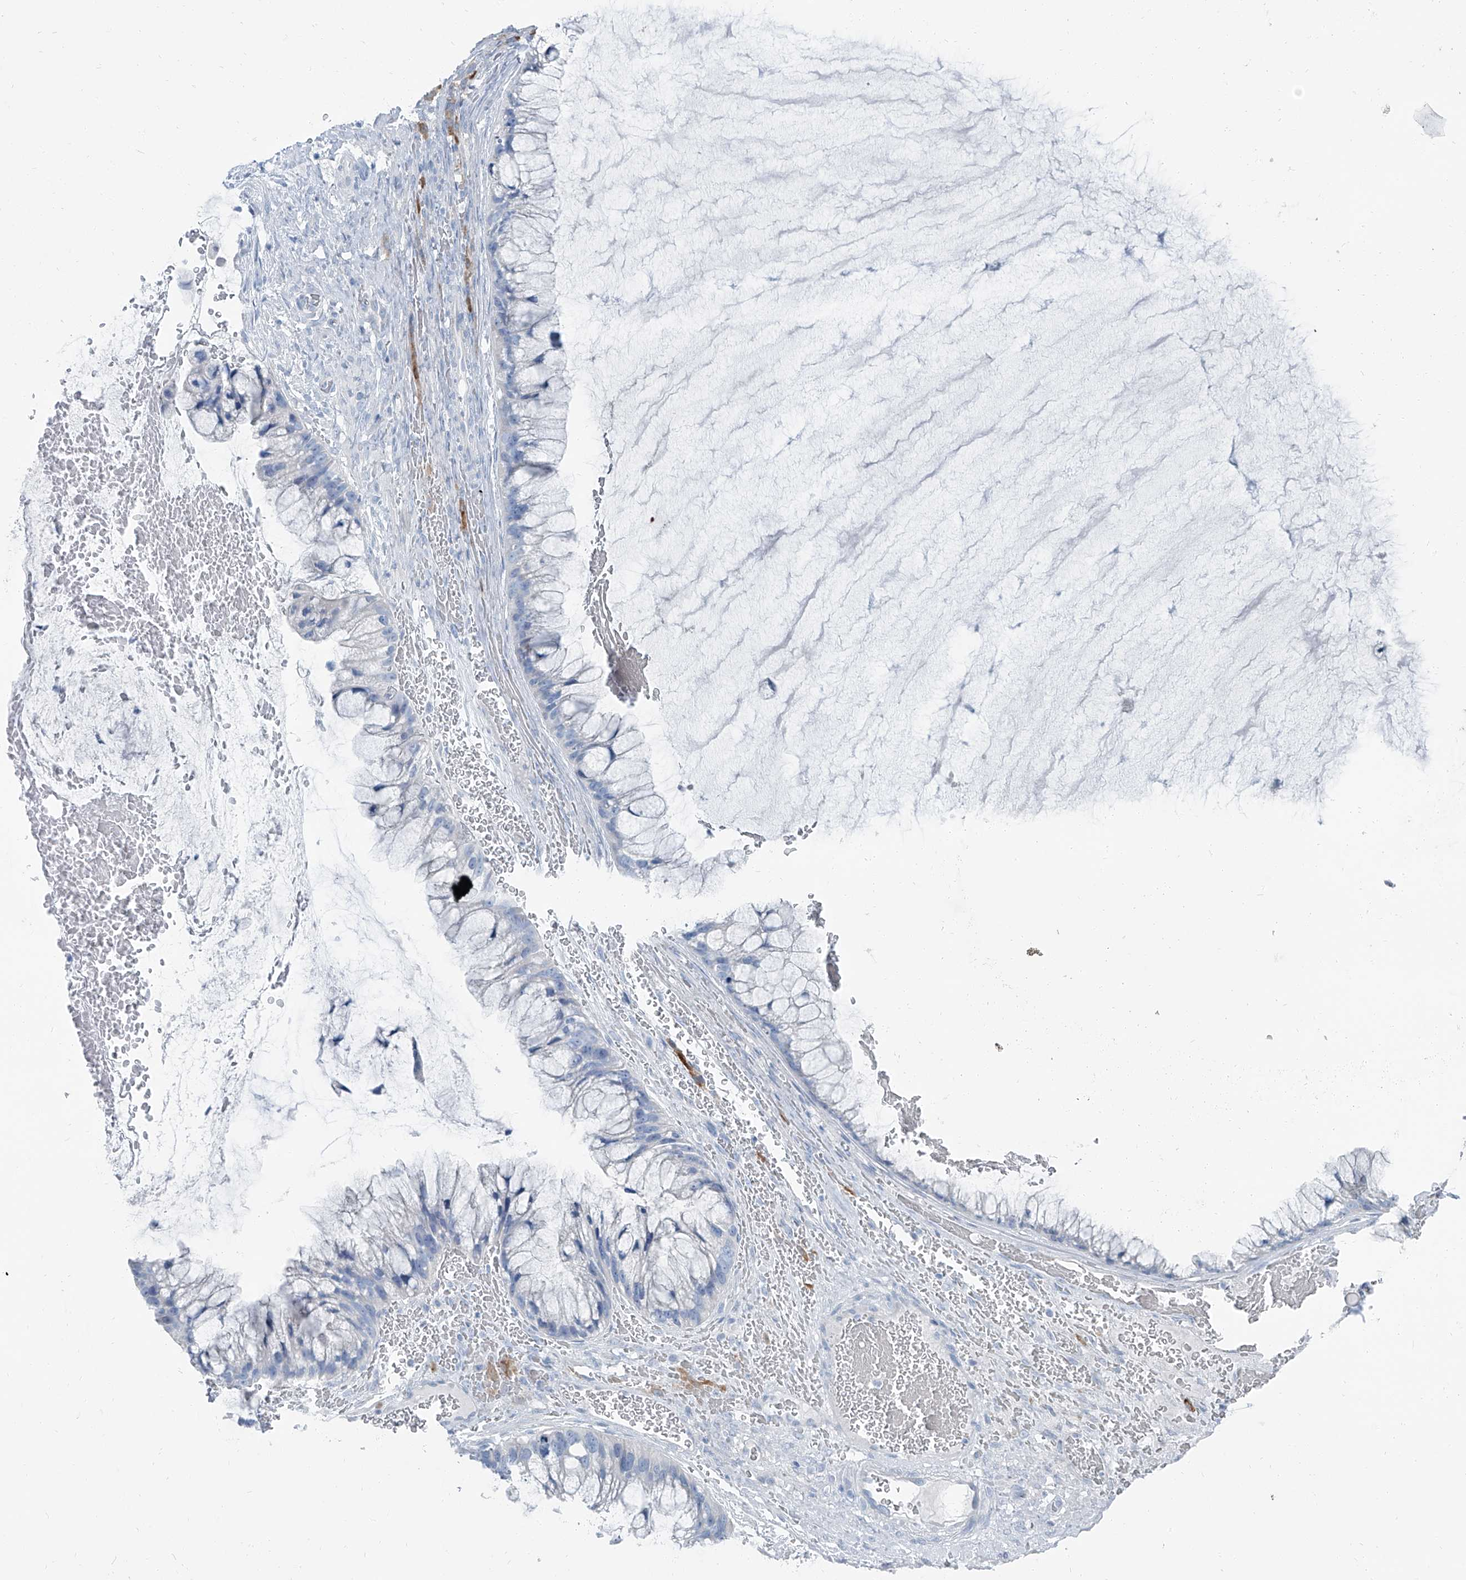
{"staining": {"intensity": "negative", "quantity": "none", "location": "none"}, "tissue": "ovarian cancer", "cell_type": "Tumor cells", "image_type": "cancer", "snomed": [{"axis": "morphology", "description": "Cystadenocarcinoma, mucinous, NOS"}, {"axis": "topography", "description": "Ovary"}], "caption": "A high-resolution micrograph shows immunohistochemistry (IHC) staining of ovarian mucinous cystadenocarcinoma, which demonstrates no significant expression in tumor cells.", "gene": "RGN", "patient": {"sex": "female", "age": 37}}